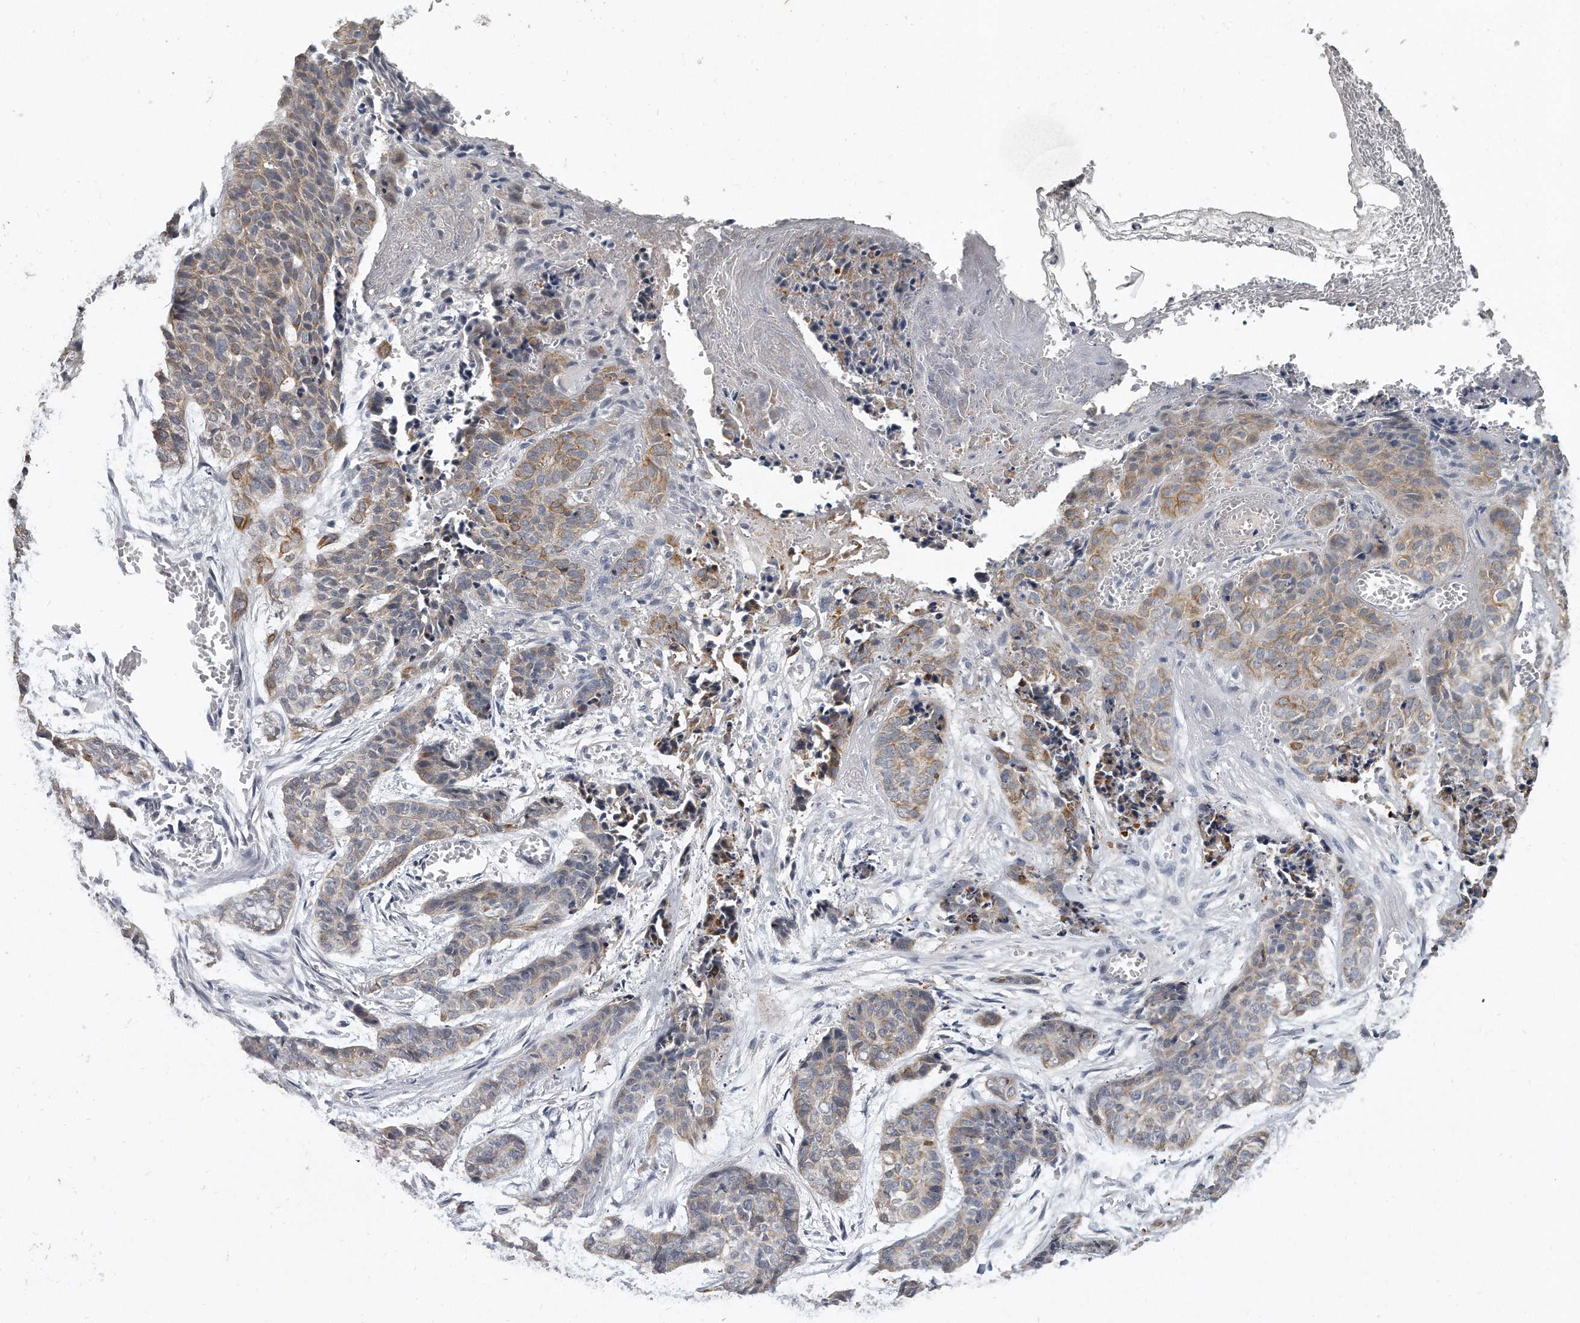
{"staining": {"intensity": "moderate", "quantity": "25%-75%", "location": "cytoplasmic/membranous"}, "tissue": "skin cancer", "cell_type": "Tumor cells", "image_type": "cancer", "snomed": [{"axis": "morphology", "description": "Basal cell carcinoma"}, {"axis": "topography", "description": "Skin"}], "caption": "Skin basal cell carcinoma stained for a protein shows moderate cytoplasmic/membranous positivity in tumor cells. Nuclei are stained in blue.", "gene": "KLHL7", "patient": {"sex": "female", "age": 64}}